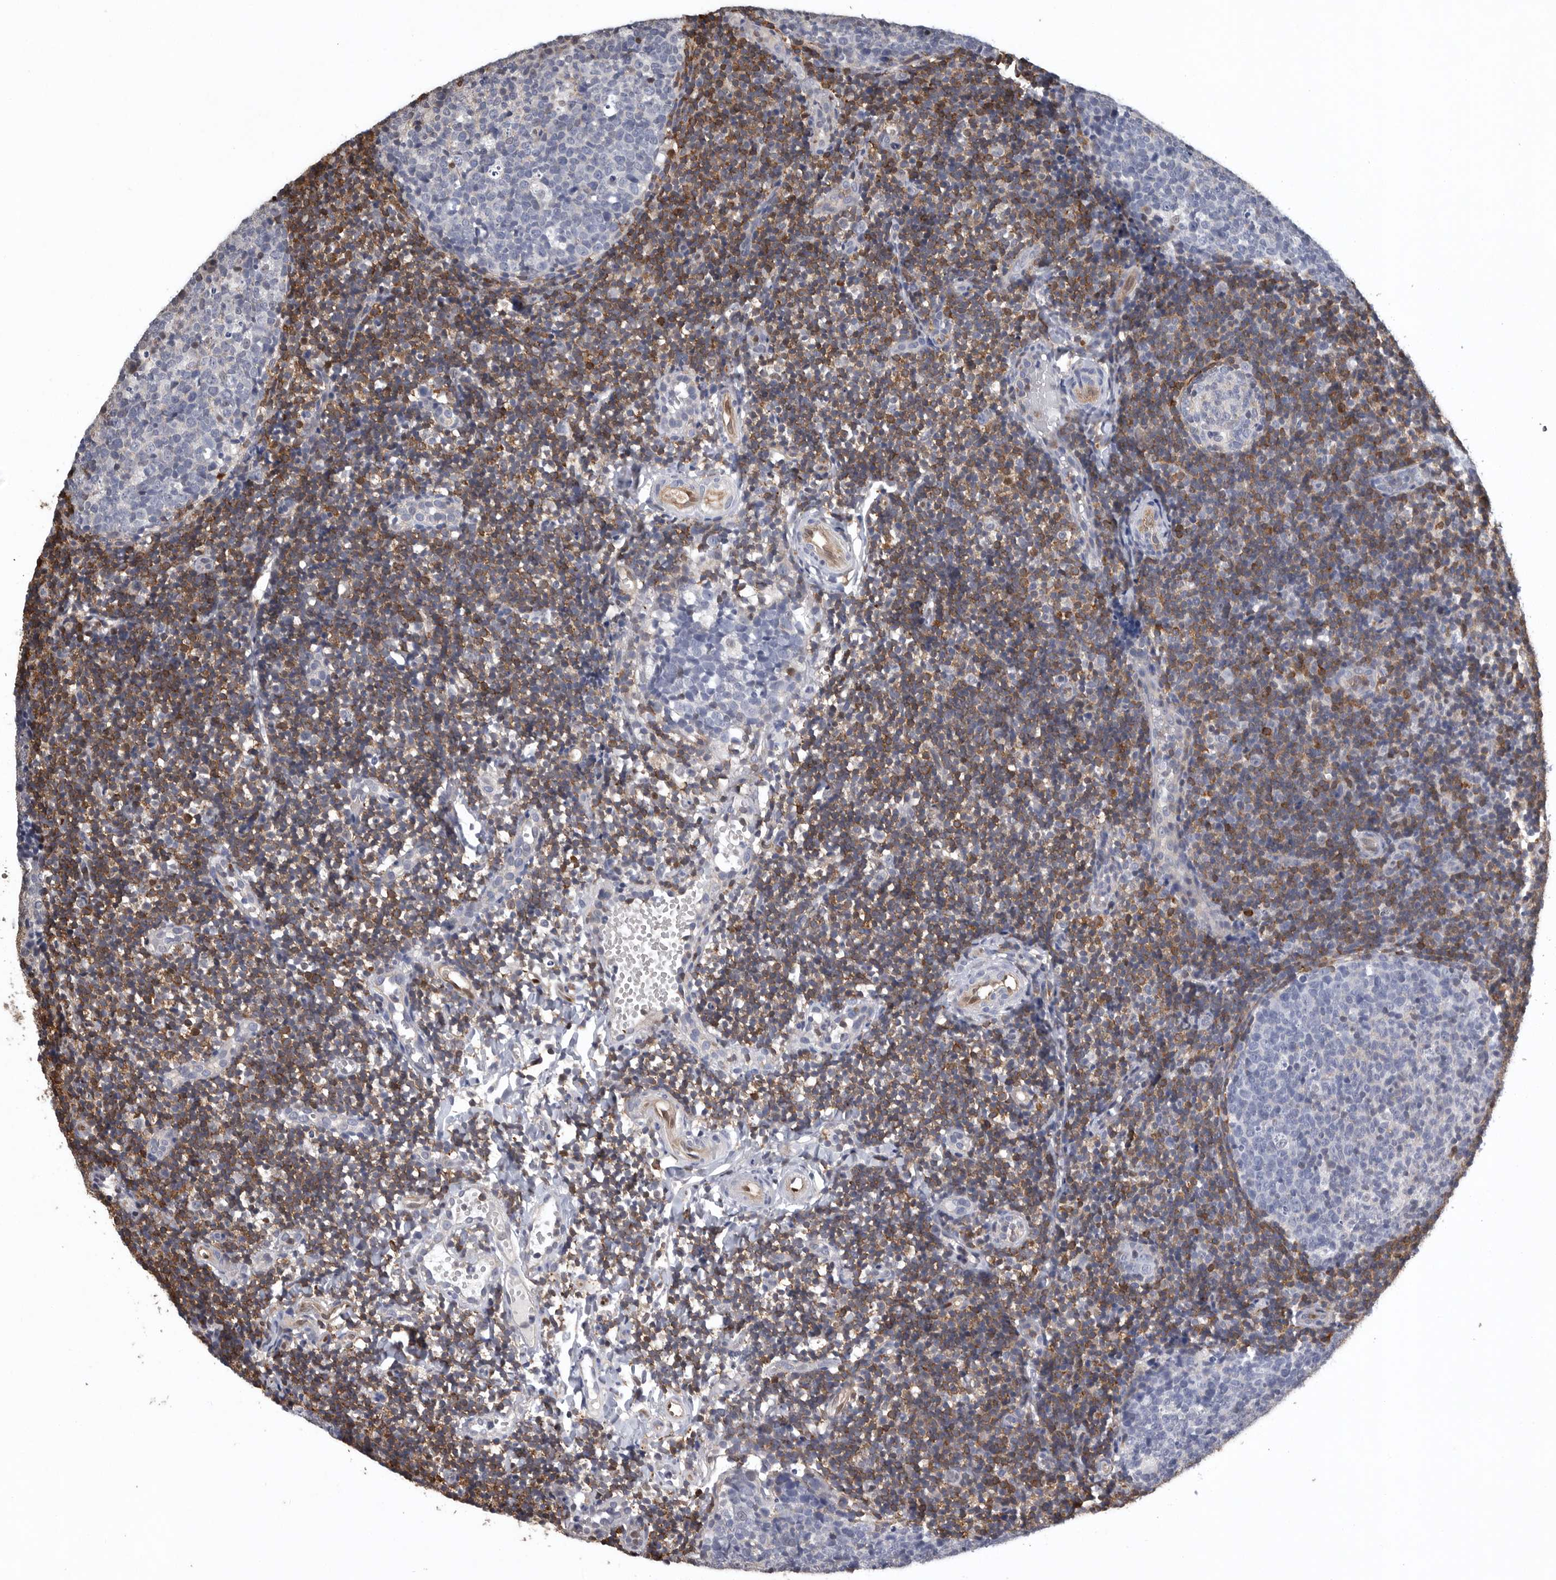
{"staining": {"intensity": "negative", "quantity": "none", "location": "none"}, "tissue": "tonsil", "cell_type": "Germinal center cells", "image_type": "normal", "snomed": [{"axis": "morphology", "description": "Normal tissue, NOS"}, {"axis": "topography", "description": "Tonsil"}], "caption": "This histopathology image is of unremarkable tonsil stained with IHC to label a protein in brown with the nuclei are counter-stained blue. There is no staining in germinal center cells.", "gene": "PDCD4", "patient": {"sex": "female", "age": 19}}